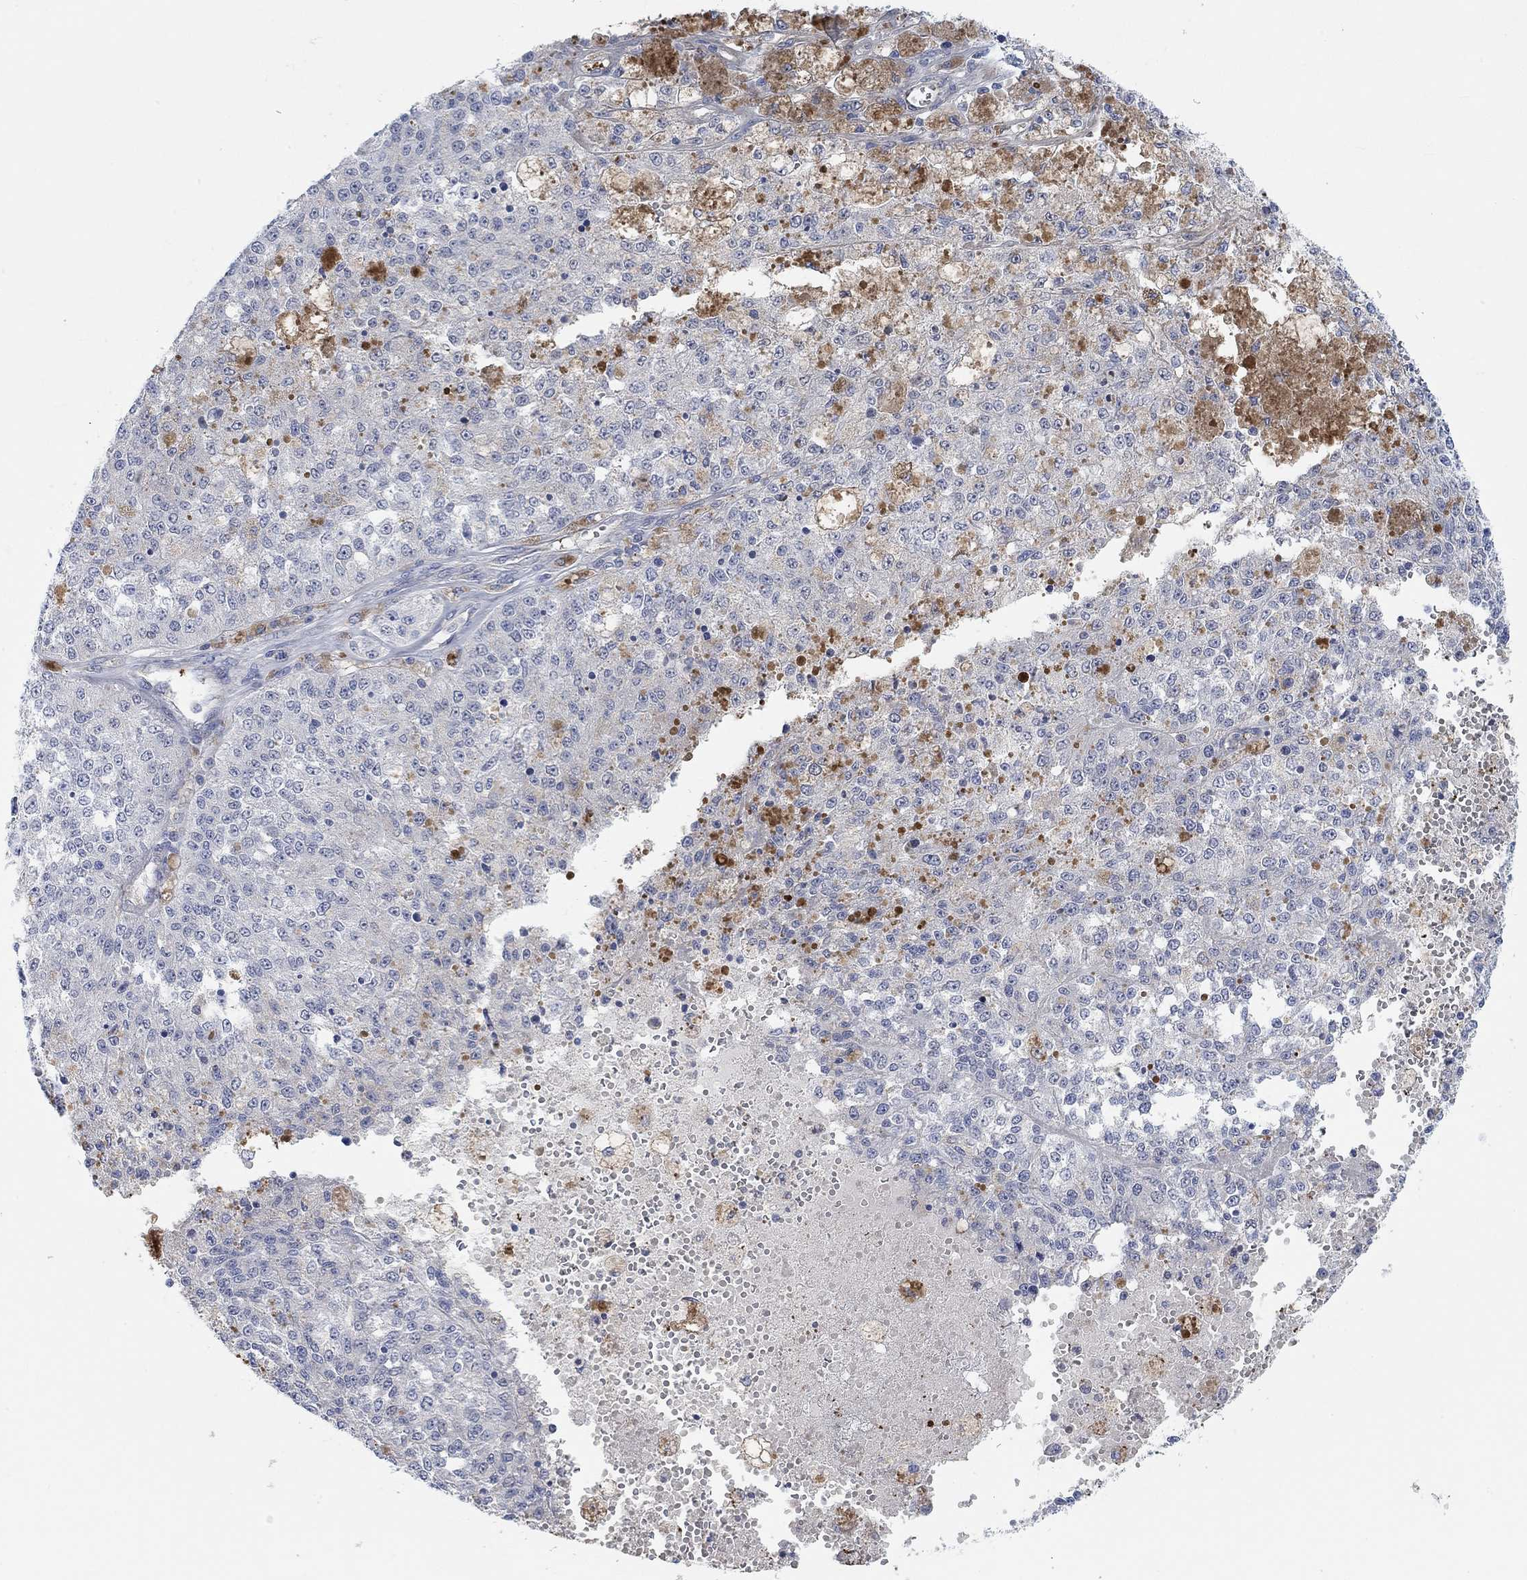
{"staining": {"intensity": "negative", "quantity": "none", "location": "none"}, "tissue": "melanoma", "cell_type": "Tumor cells", "image_type": "cancer", "snomed": [{"axis": "morphology", "description": "Malignant melanoma, Metastatic site"}, {"axis": "topography", "description": "Lymph node"}], "caption": "IHC photomicrograph of malignant melanoma (metastatic site) stained for a protein (brown), which exhibits no positivity in tumor cells.", "gene": "PMFBP1", "patient": {"sex": "female", "age": 64}}